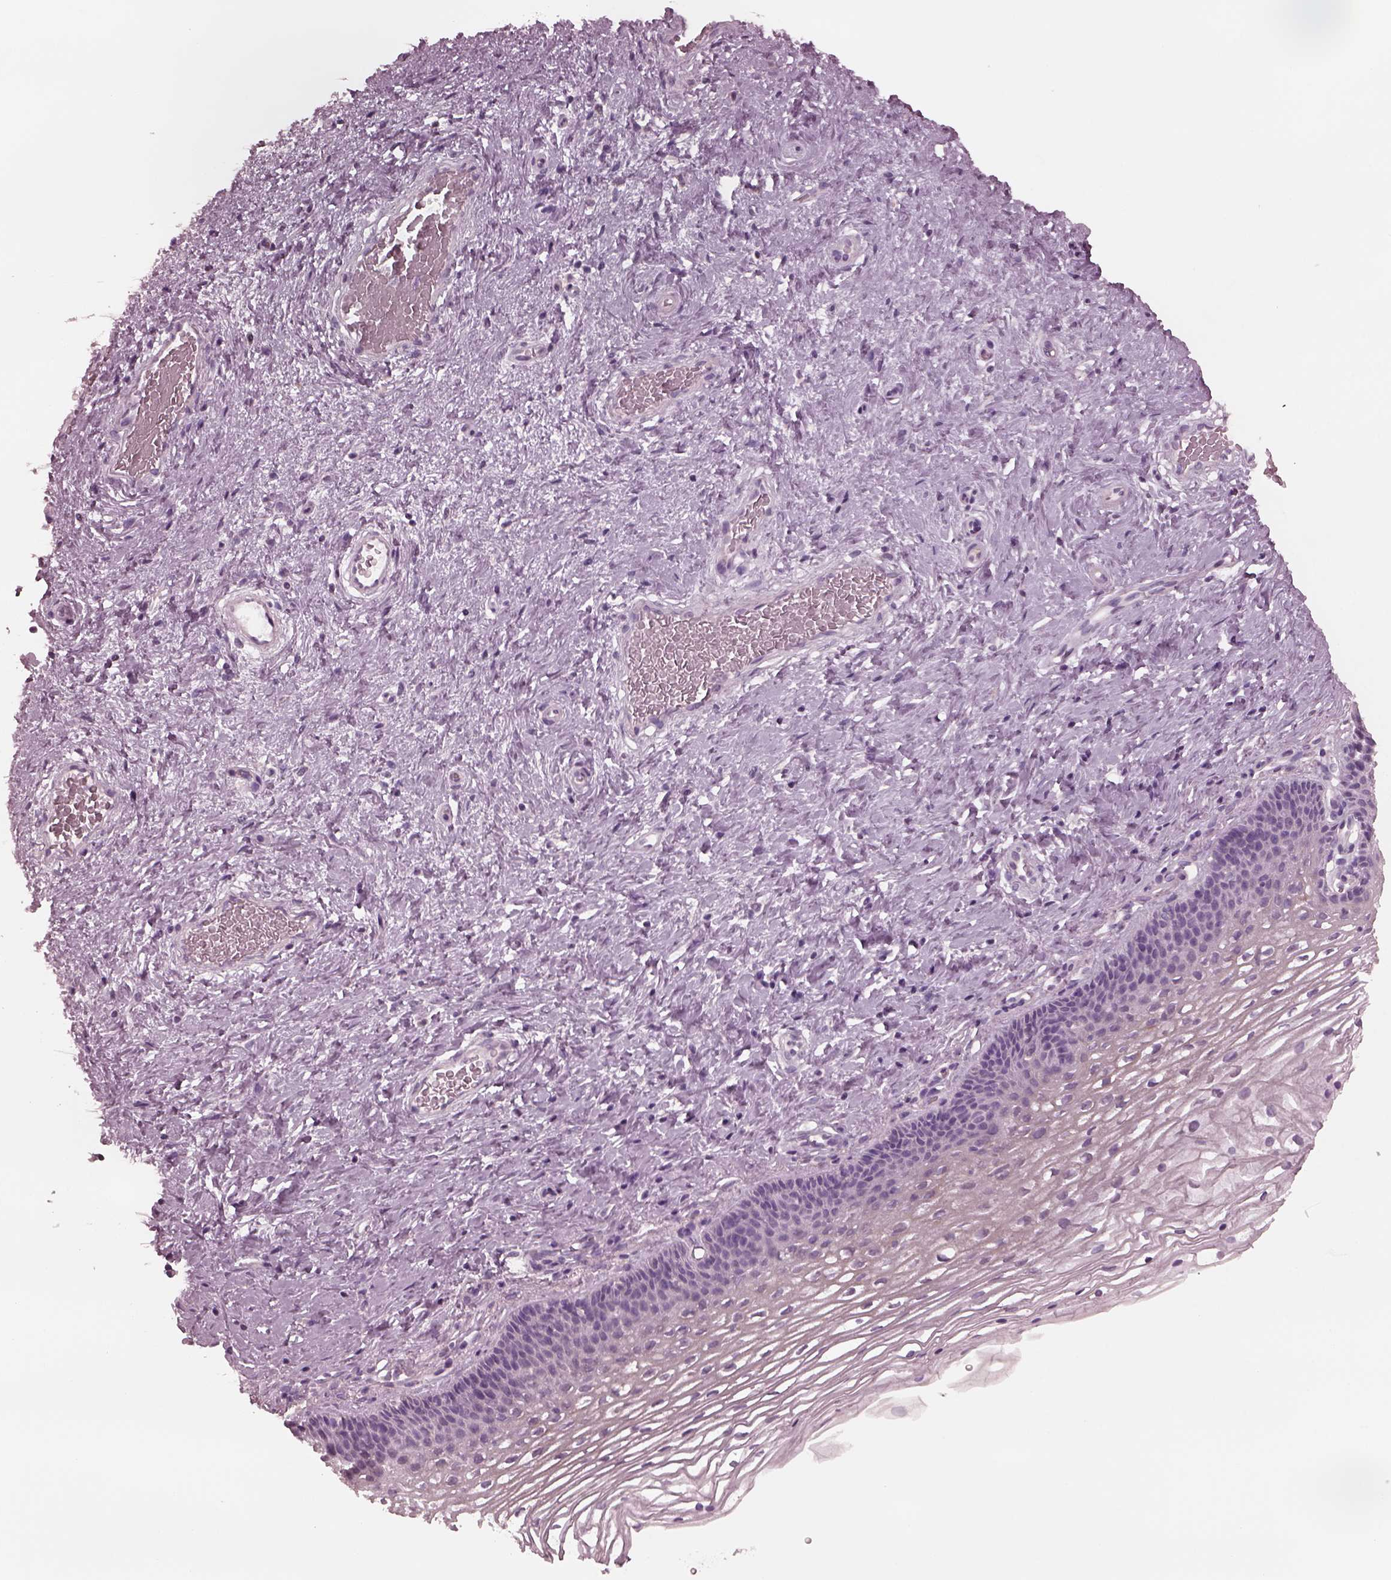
{"staining": {"intensity": "negative", "quantity": "none", "location": "none"}, "tissue": "cervix", "cell_type": "Glandular cells", "image_type": "normal", "snomed": [{"axis": "morphology", "description": "Normal tissue, NOS"}, {"axis": "topography", "description": "Cervix"}], "caption": "This photomicrograph is of benign cervix stained with immunohistochemistry (IHC) to label a protein in brown with the nuclei are counter-stained blue. There is no positivity in glandular cells.", "gene": "YY2", "patient": {"sex": "female", "age": 34}}